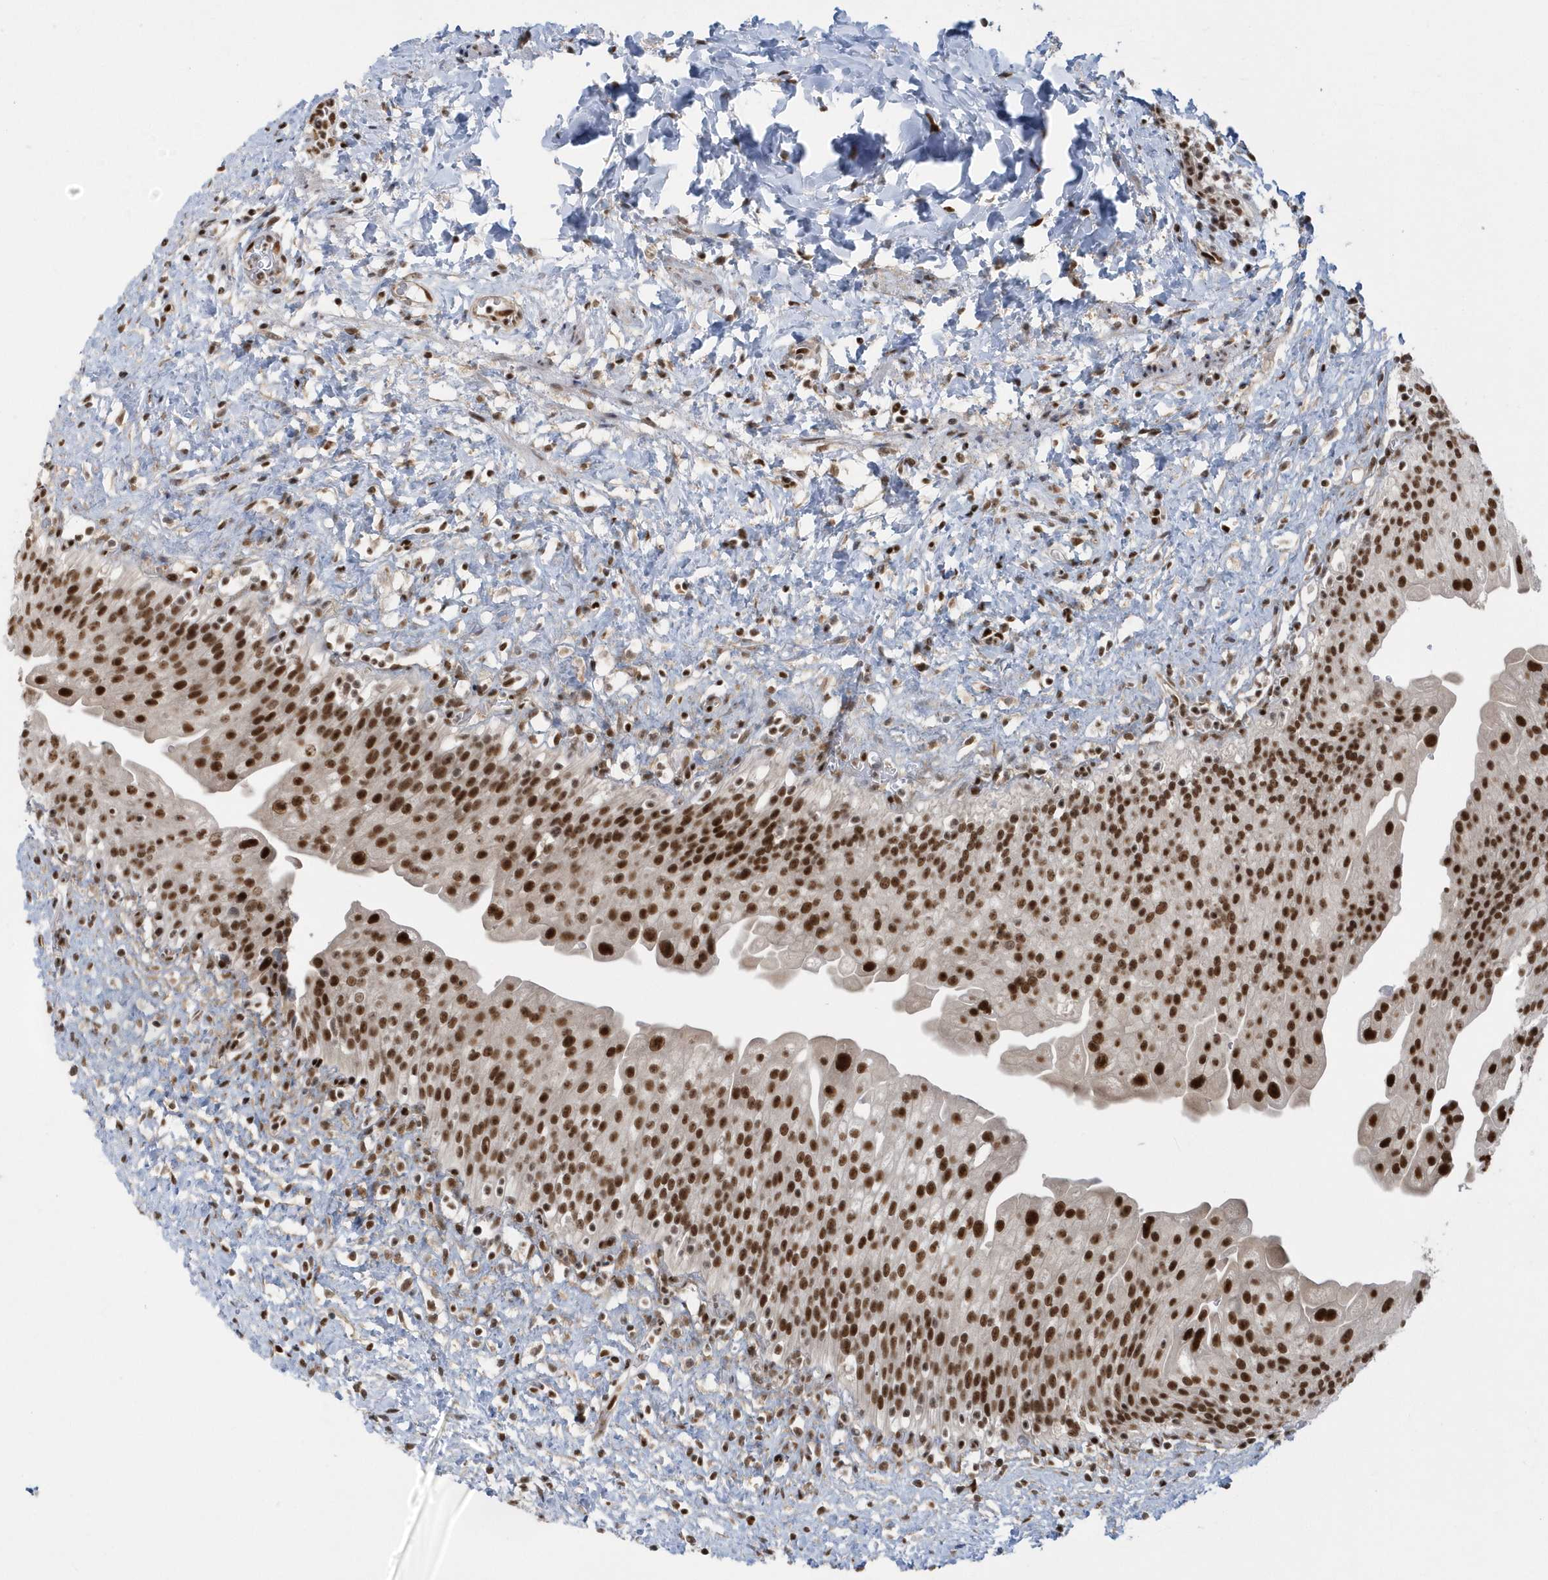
{"staining": {"intensity": "strong", "quantity": ">75%", "location": "nuclear"}, "tissue": "urinary bladder", "cell_type": "Urothelial cells", "image_type": "normal", "snomed": [{"axis": "morphology", "description": "Normal tissue, NOS"}, {"axis": "topography", "description": "Urinary bladder"}], "caption": "Immunohistochemistry photomicrograph of benign human urinary bladder stained for a protein (brown), which demonstrates high levels of strong nuclear expression in about >75% of urothelial cells.", "gene": "SEPHS1", "patient": {"sex": "female", "age": 27}}